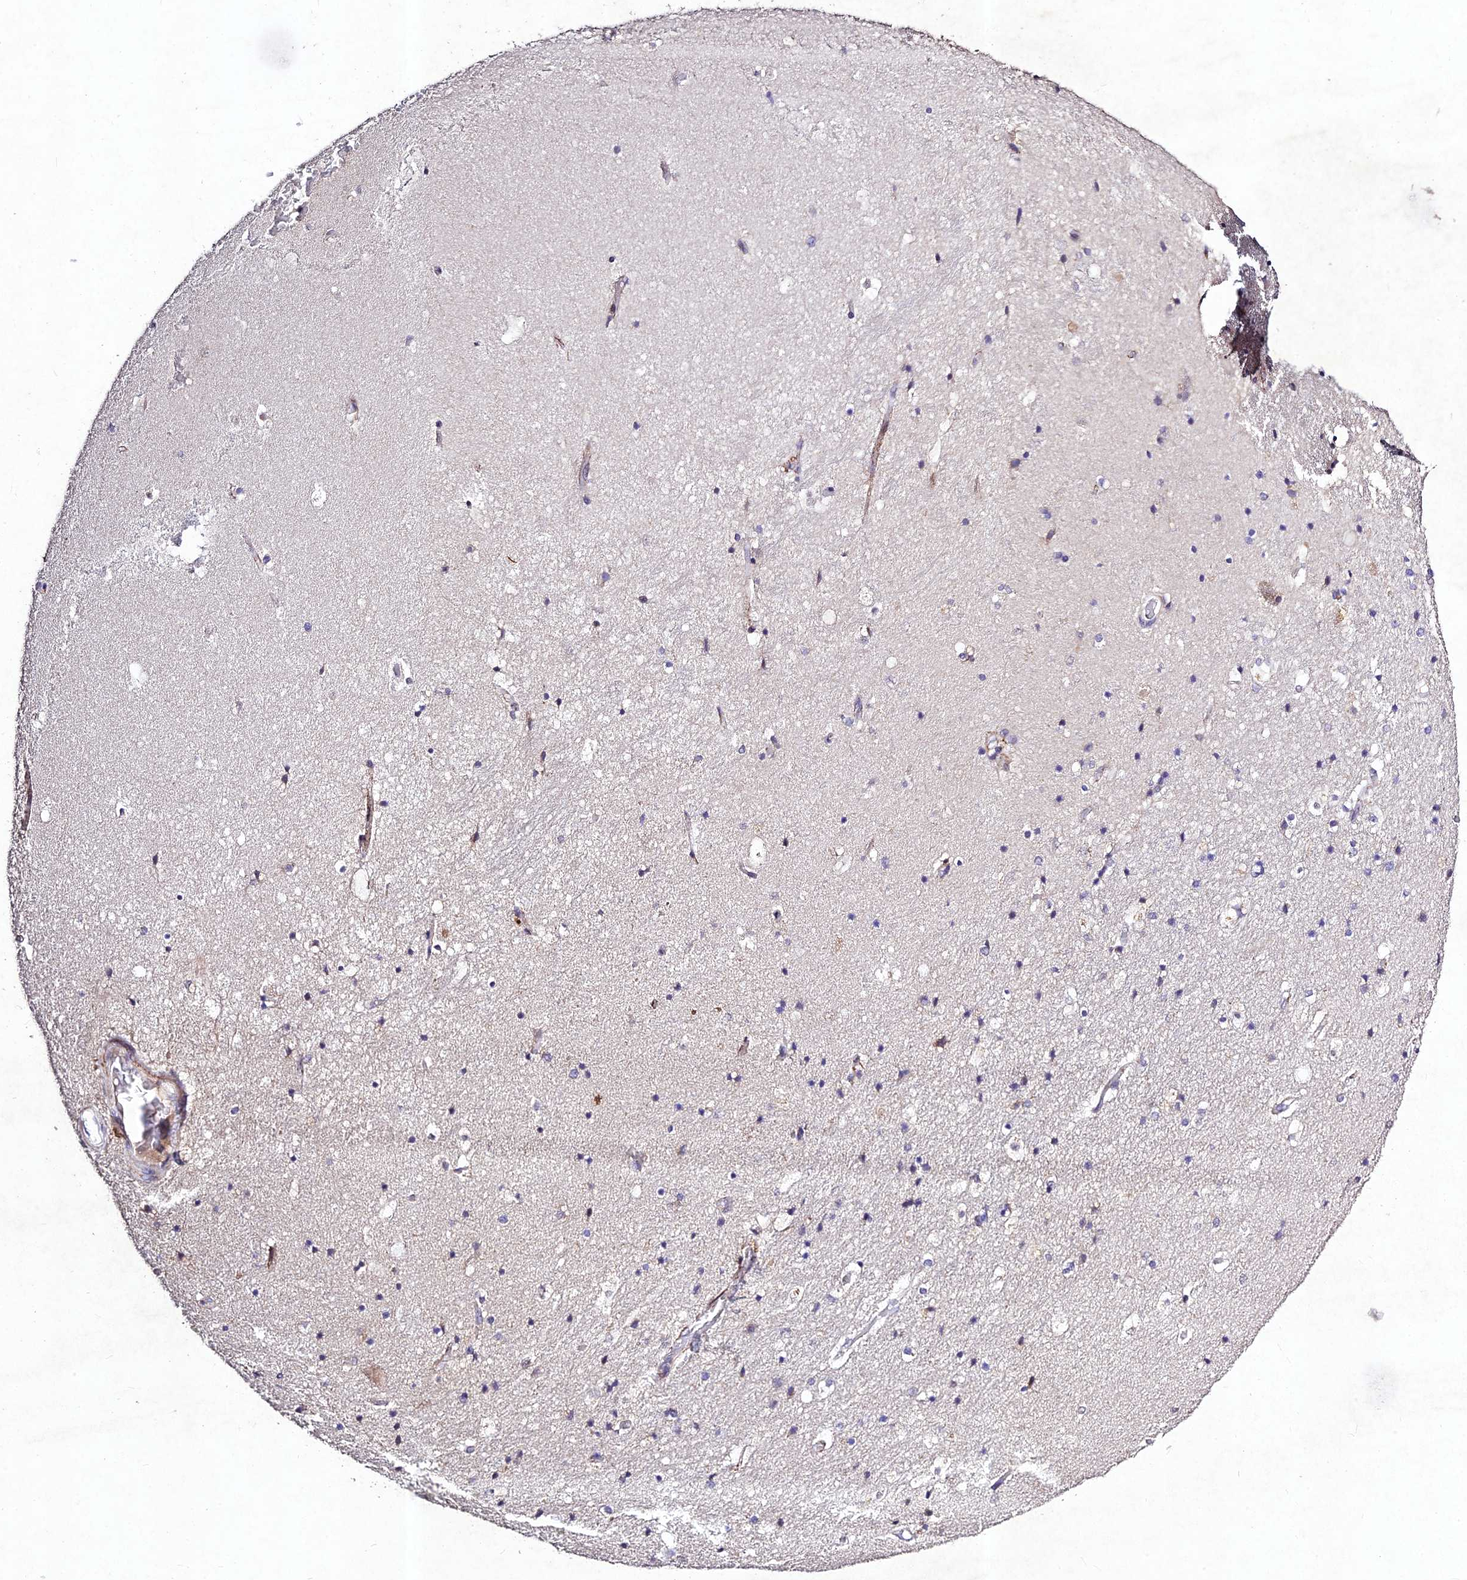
{"staining": {"intensity": "negative", "quantity": "none", "location": "none"}, "tissue": "hippocampus", "cell_type": "Glial cells", "image_type": "normal", "snomed": [{"axis": "morphology", "description": "Normal tissue, NOS"}, {"axis": "topography", "description": "Hippocampus"}], "caption": "Hippocampus stained for a protein using immunohistochemistry shows no positivity glial cells.", "gene": "RAVER1", "patient": {"sex": "female", "age": 52}}